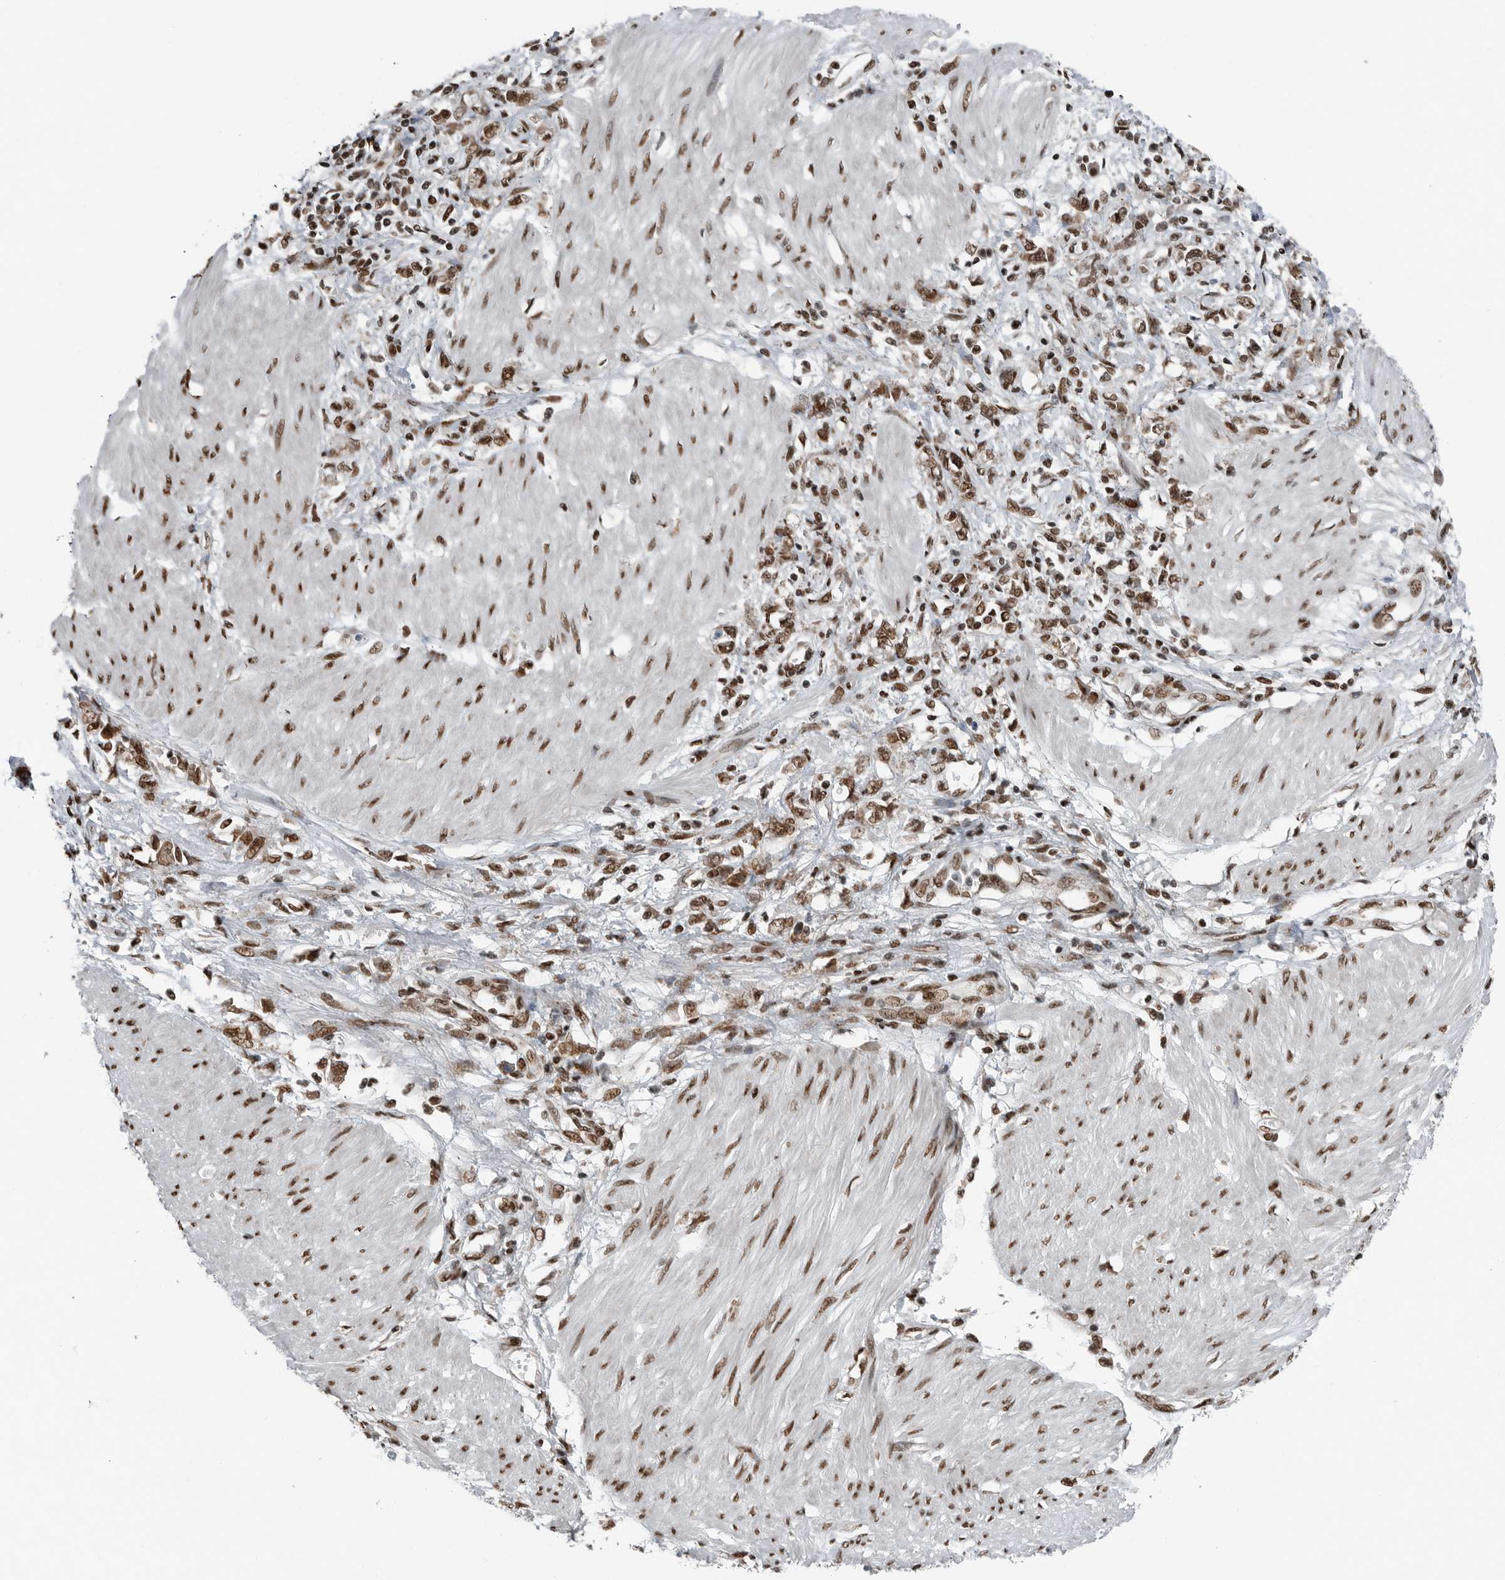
{"staining": {"intensity": "moderate", "quantity": ">75%", "location": "nuclear"}, "tissue": "stomach cancer", "cell_type": "Tumor cells", "image_type": "cancer", "snomed": [{"axis": "morphology", "description": "Adenocarcinoma, NOS"}, {"axis": "topography", "description": "Stomach"}], "caption": "IHC (DAB (3,3'-diaminobenzidine)) staining of stomach cancer (adenocarcinoma) exhibits moderate nuclear protein staining in about >75% of tumor cells.", "gene": "BLZF1", "patient": {"sex": "female", "age": 76}}